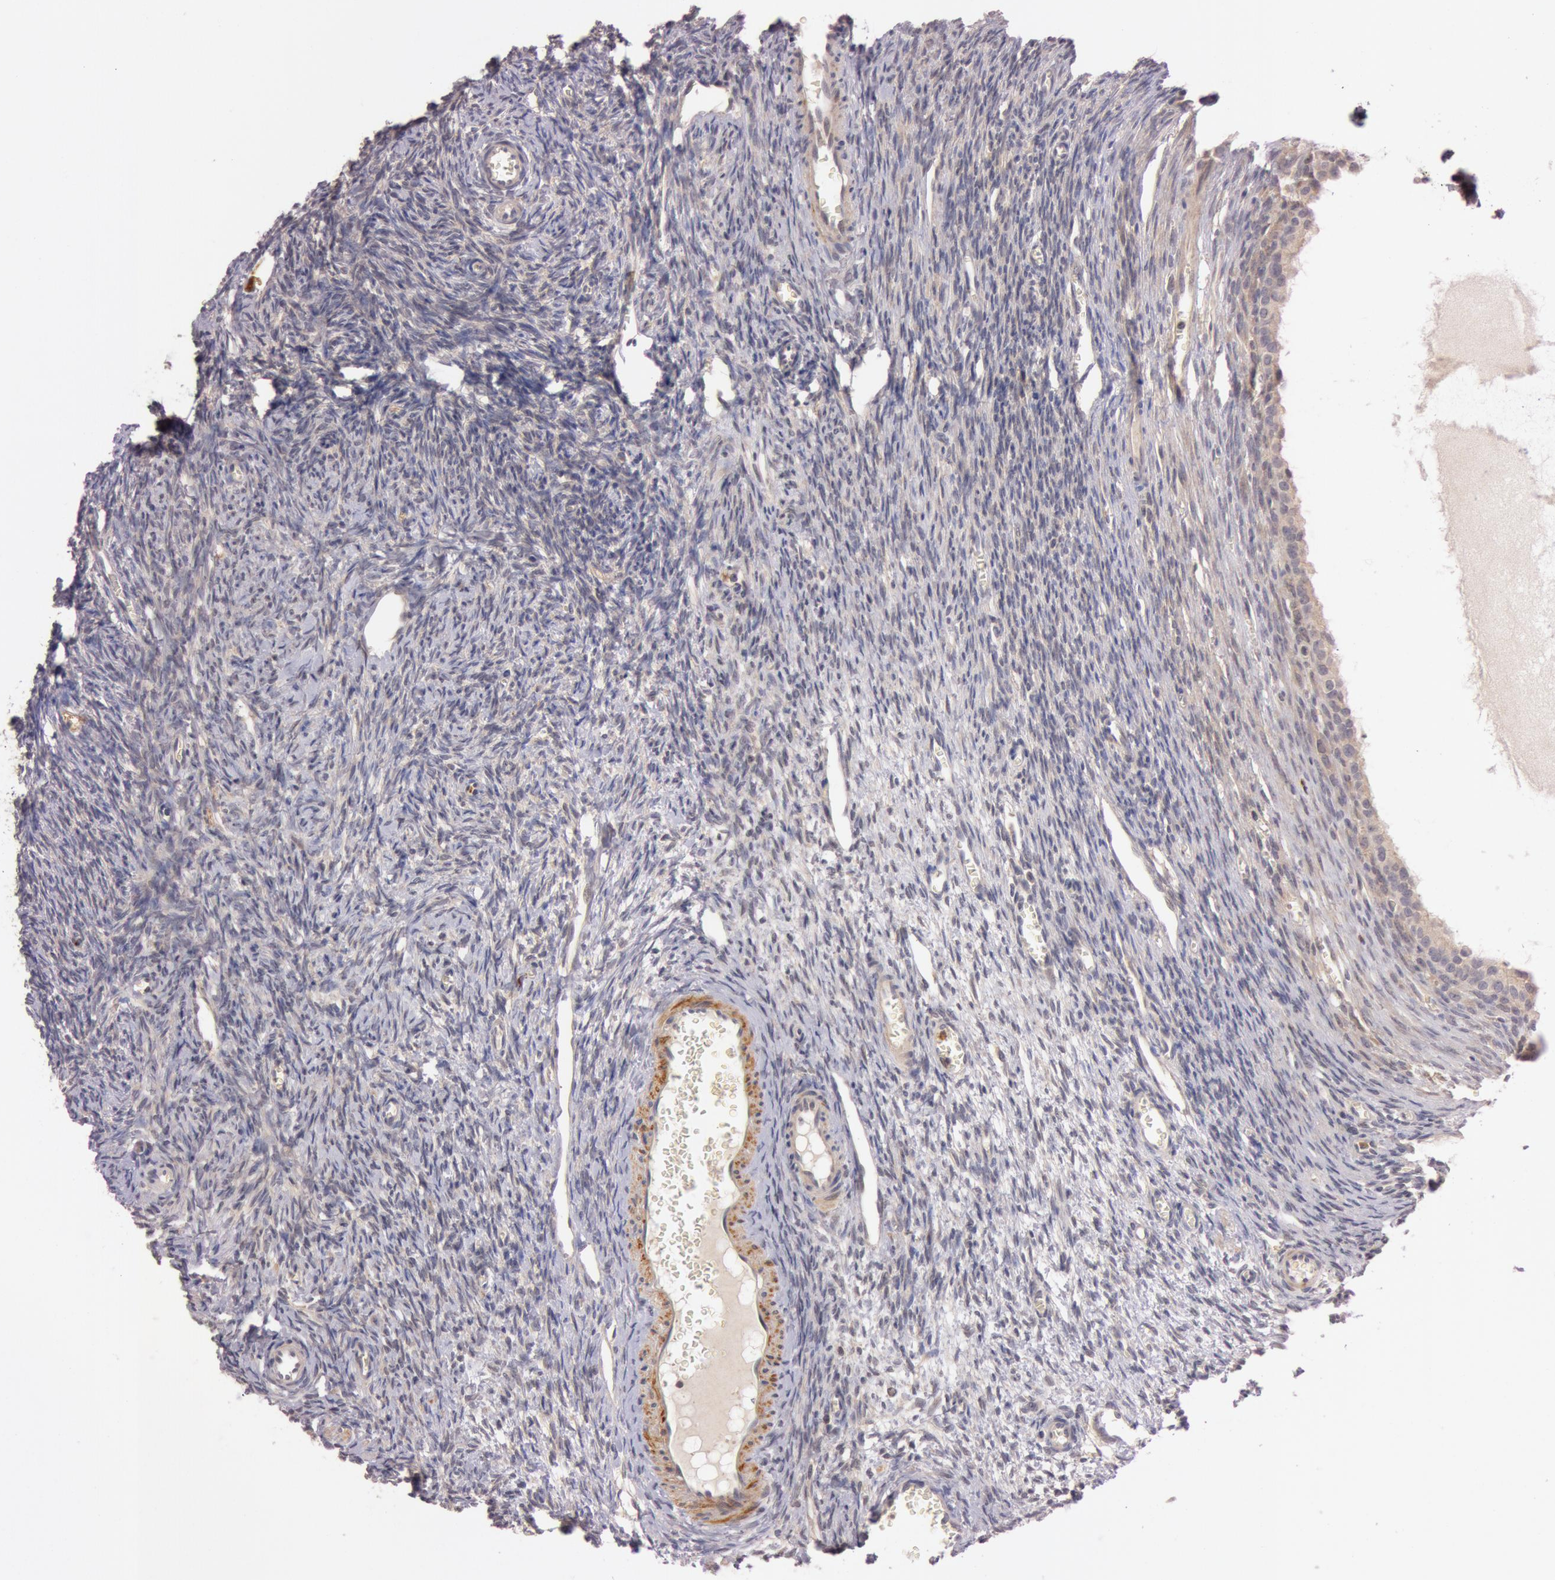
{"staining": {"intensity": "weak", "quantity": ">75%", "location": "cytoplasmic/membranous"}, "tissue": "ovary", "cell_type": "Follicle cells", "image_type": "normal", "snomed": [{"axis": "morphology", "description": "Normal tissue, NOS"}, {"axis": "topography", "description": "Ovary"}], "caption": "This photomicrograph displays immunohistochemistry (IHC) staining of normal ovary, with low weak cytoplasmic/membranous staining in about >75% of follicle cells.", "gene": "ATG2B", "patient": {"sex": "female", "age": 27}}